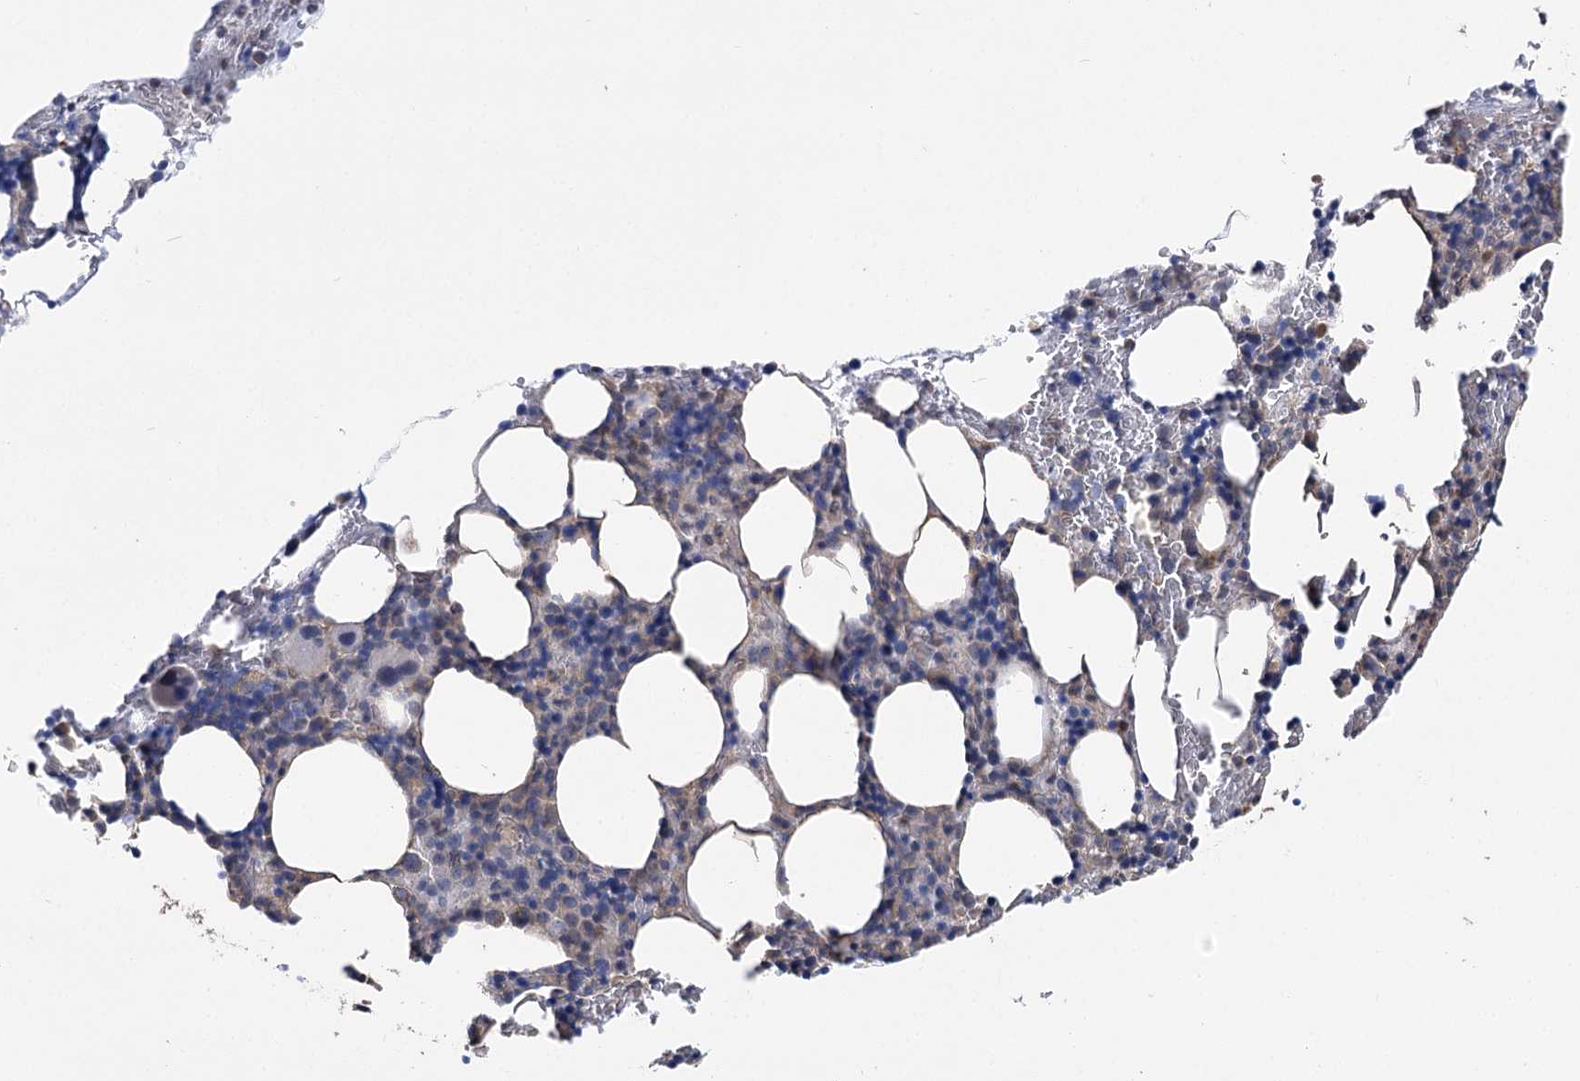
{"staining": {"intensity": "negative", "quantity": "none", "location": "none"}, "tissue": "bone marrow", "cell_type": "Hematopoietic cells", "image_type": "normal", "snomed": [{"axis": "morphology", "description": "Normal tissue, NOS"}, {"axis": "topography", "description": "Bone marrow"}], "caption": "An image of human bone marrow is negative for staining in hematopoietic cells. Brightfield microscopy of immunohistochemistry stained with DAB (3,3'-diaminobenzidine) (brown) and hematoxylin (blue), captured at high magnification.", "gene": "UGP2", "patient": {"sex": "male", "age": 62}}